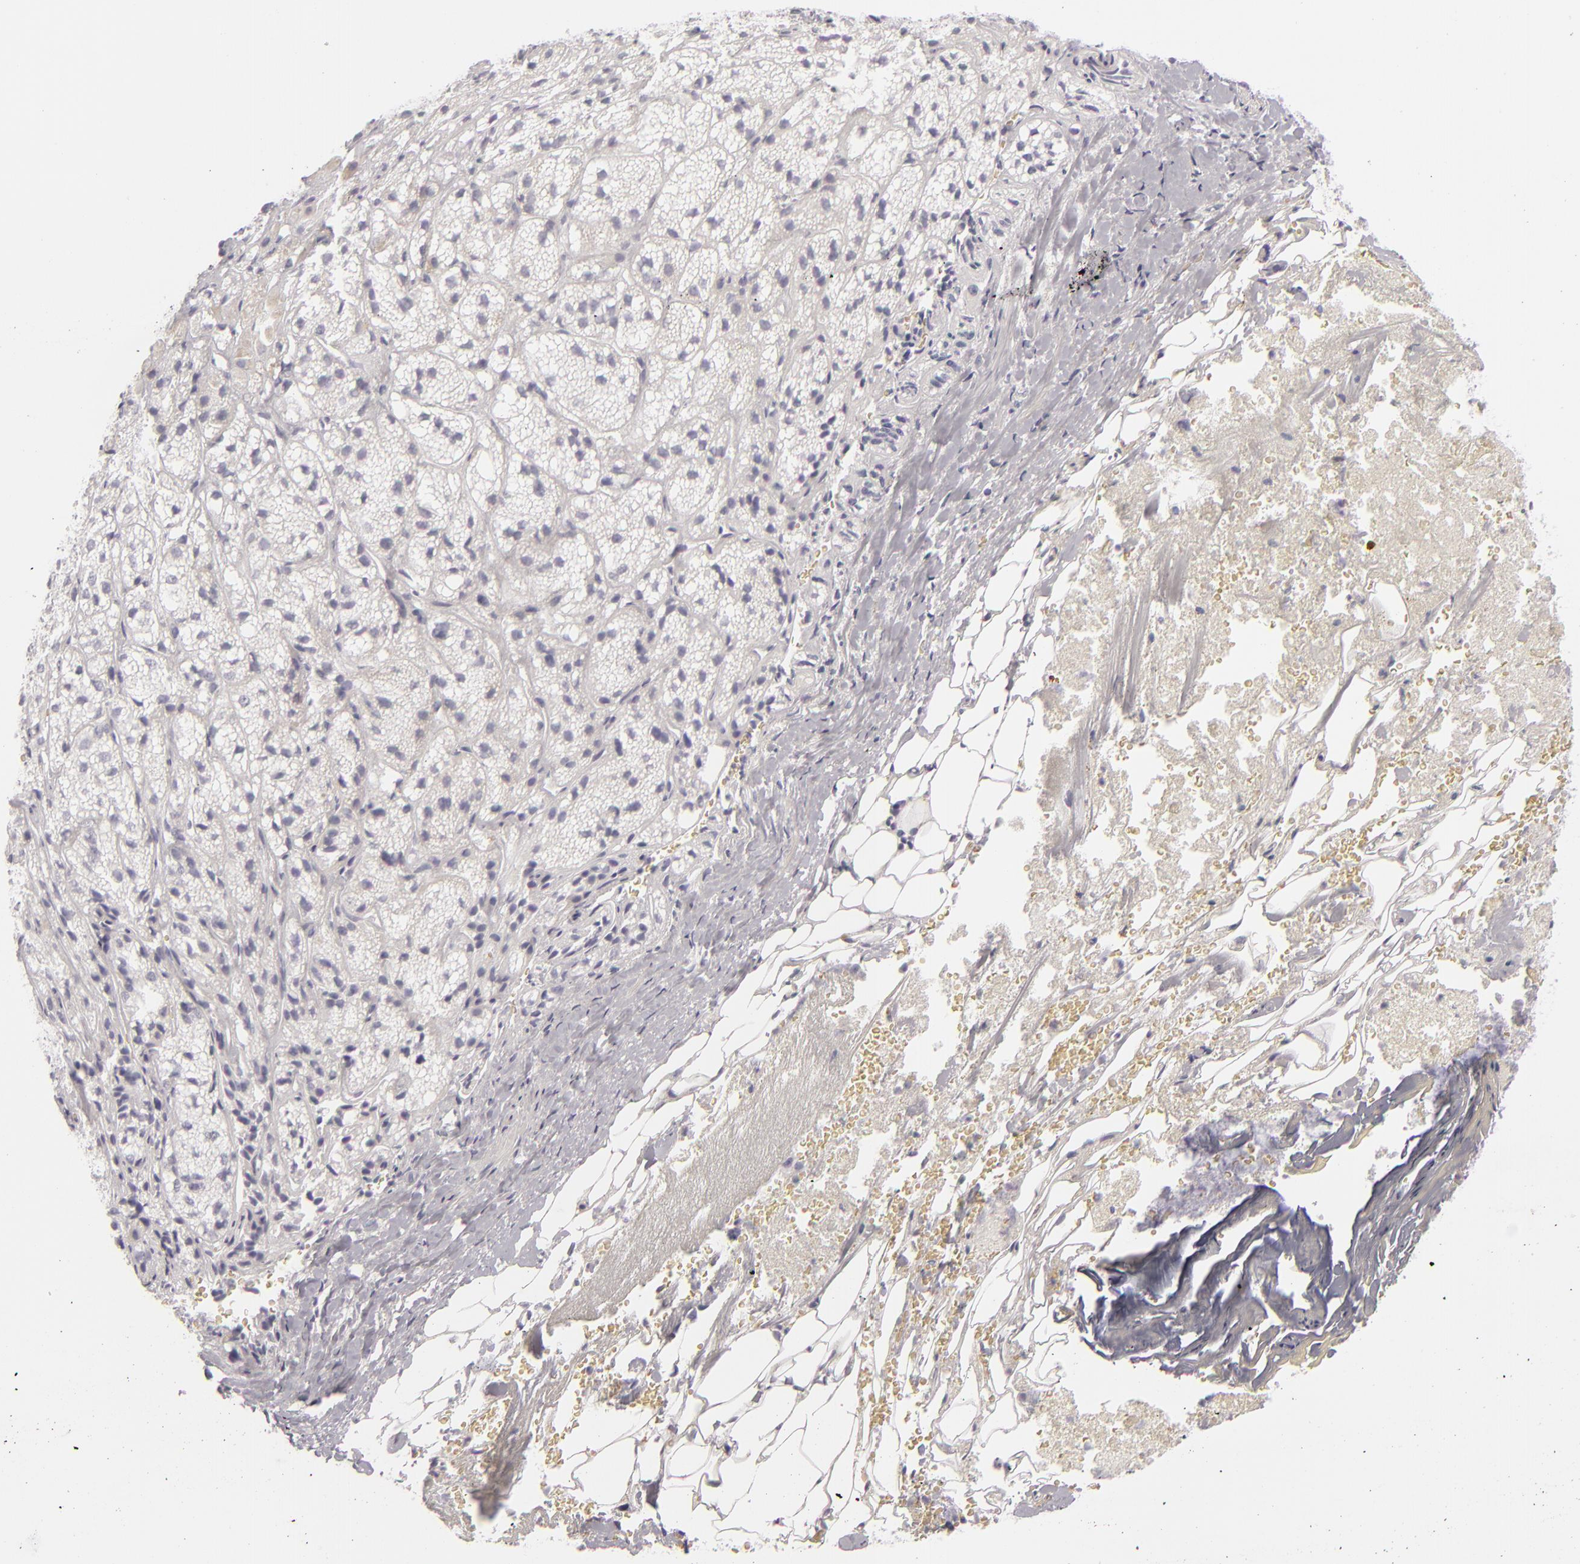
{"staining": {"intensity": "negative", "quantity": "none", "location": "none"}, "tissue": "adrenal gland", "cell_type": "Glandular cells", "image_type": "normal", "snomed": [{"axis": "morphology", "description": "Normal tissue, NOS"}, {"axis": "topography", "description": "Adrenal gland"}], "caption": "Micrograph shows no protein positivity in glandular cells of benign adrenal gland. (DAB IHC with hematoxylin counter stain).", "gene": "CDX2", "patient": {"sex": "female", "age": 71}}